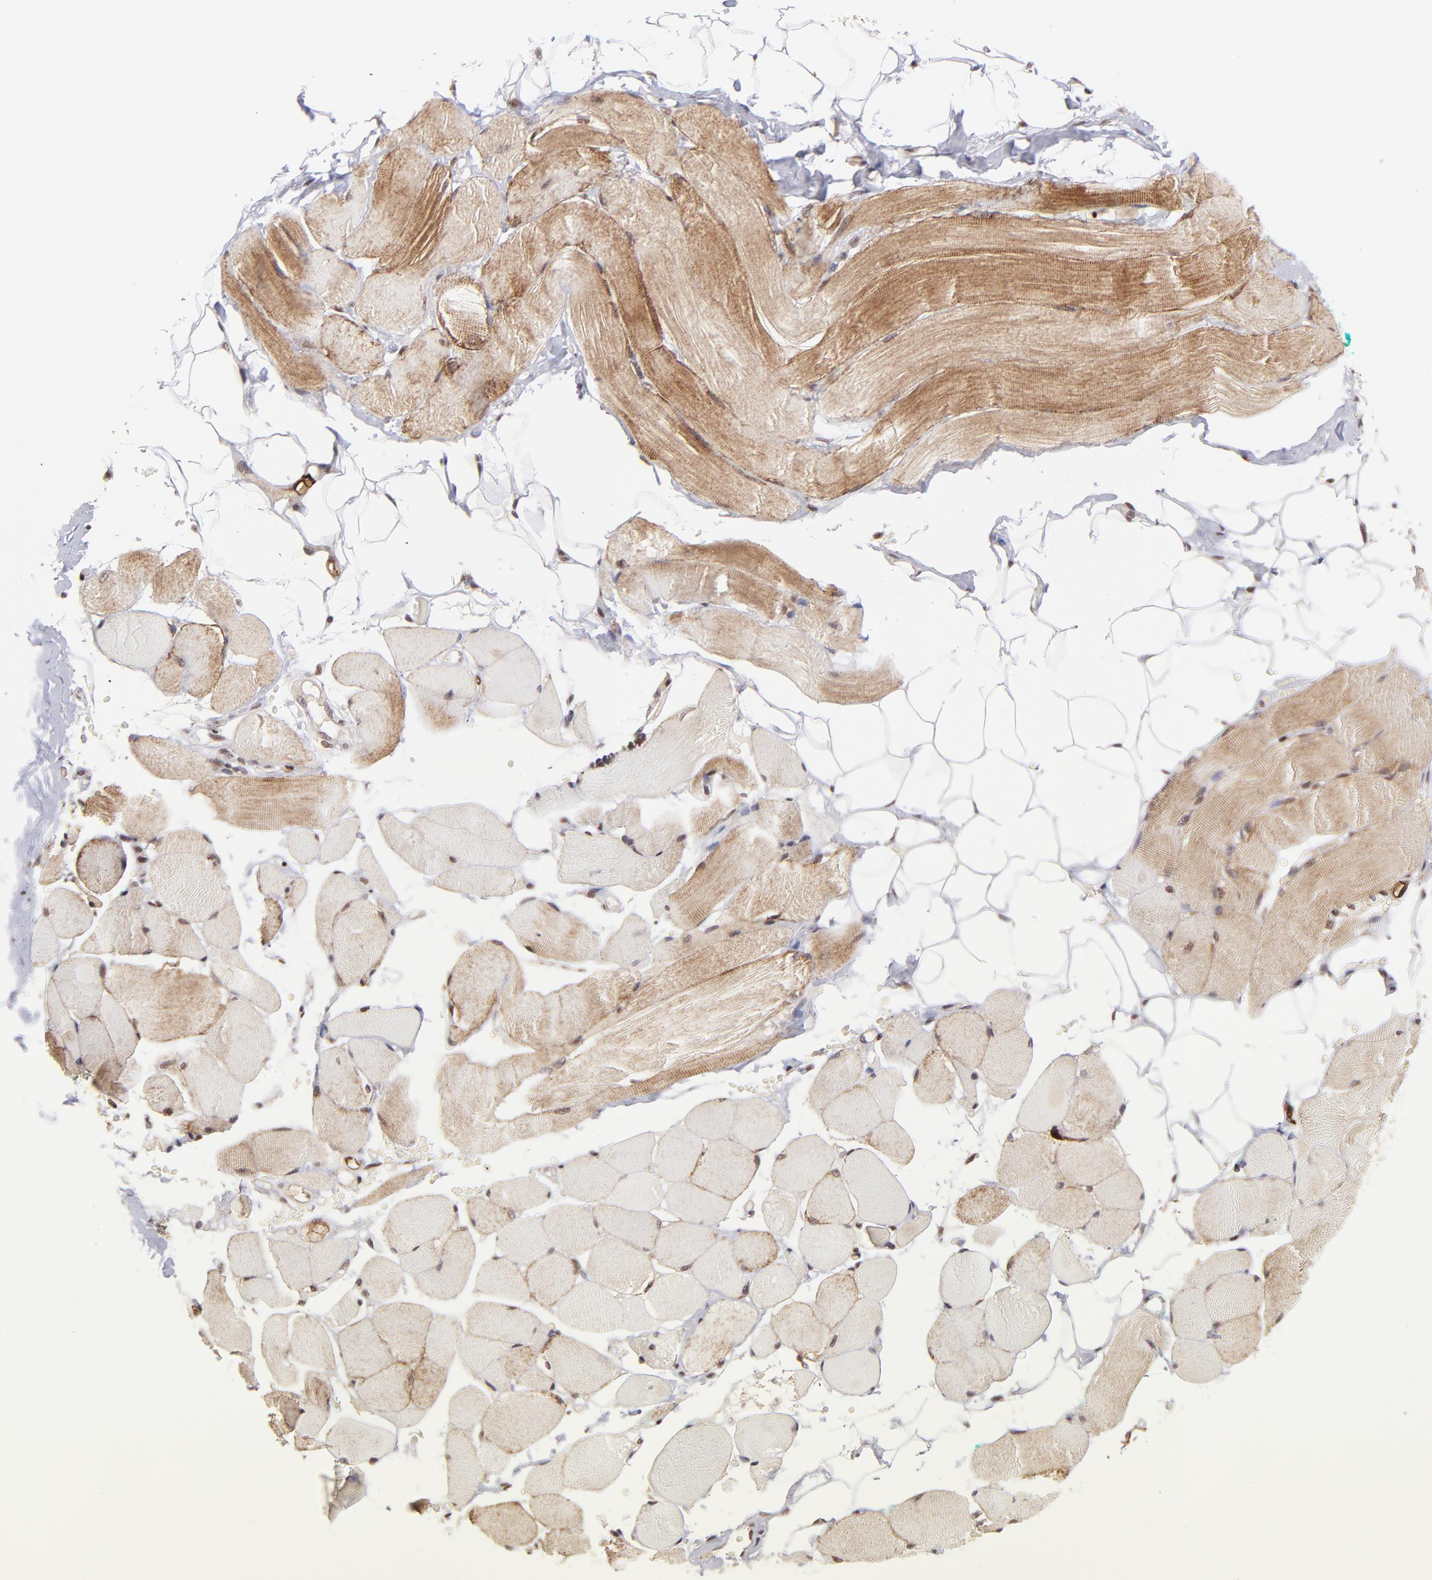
{"staining": {"intensity": "moderate", "quantity": ">75%", "location": "cytoplasmic/membranous,nuclear"}, "tissue": "skeletal muscle", "cell_type": "Myocytes", "image_type": "normal", "snomed": [{"axis": "morphology", "description": "Normal tissue, NOS"}, {"axis": "topography", "description": "Skeletal muscle"}, {"axis": "topography", "description": "Peripheral nerve tissue"}], "caption": "A micrograph of skeletal muscle stained for a protein demonstrates moderate cytoplasmic/membranous,nuclear brown staining in myocytes. (DAB IHC with brightfield microscopy, high magnification).", "gene": "ZFX", "patient": {"sex": "female", "age": 84}}